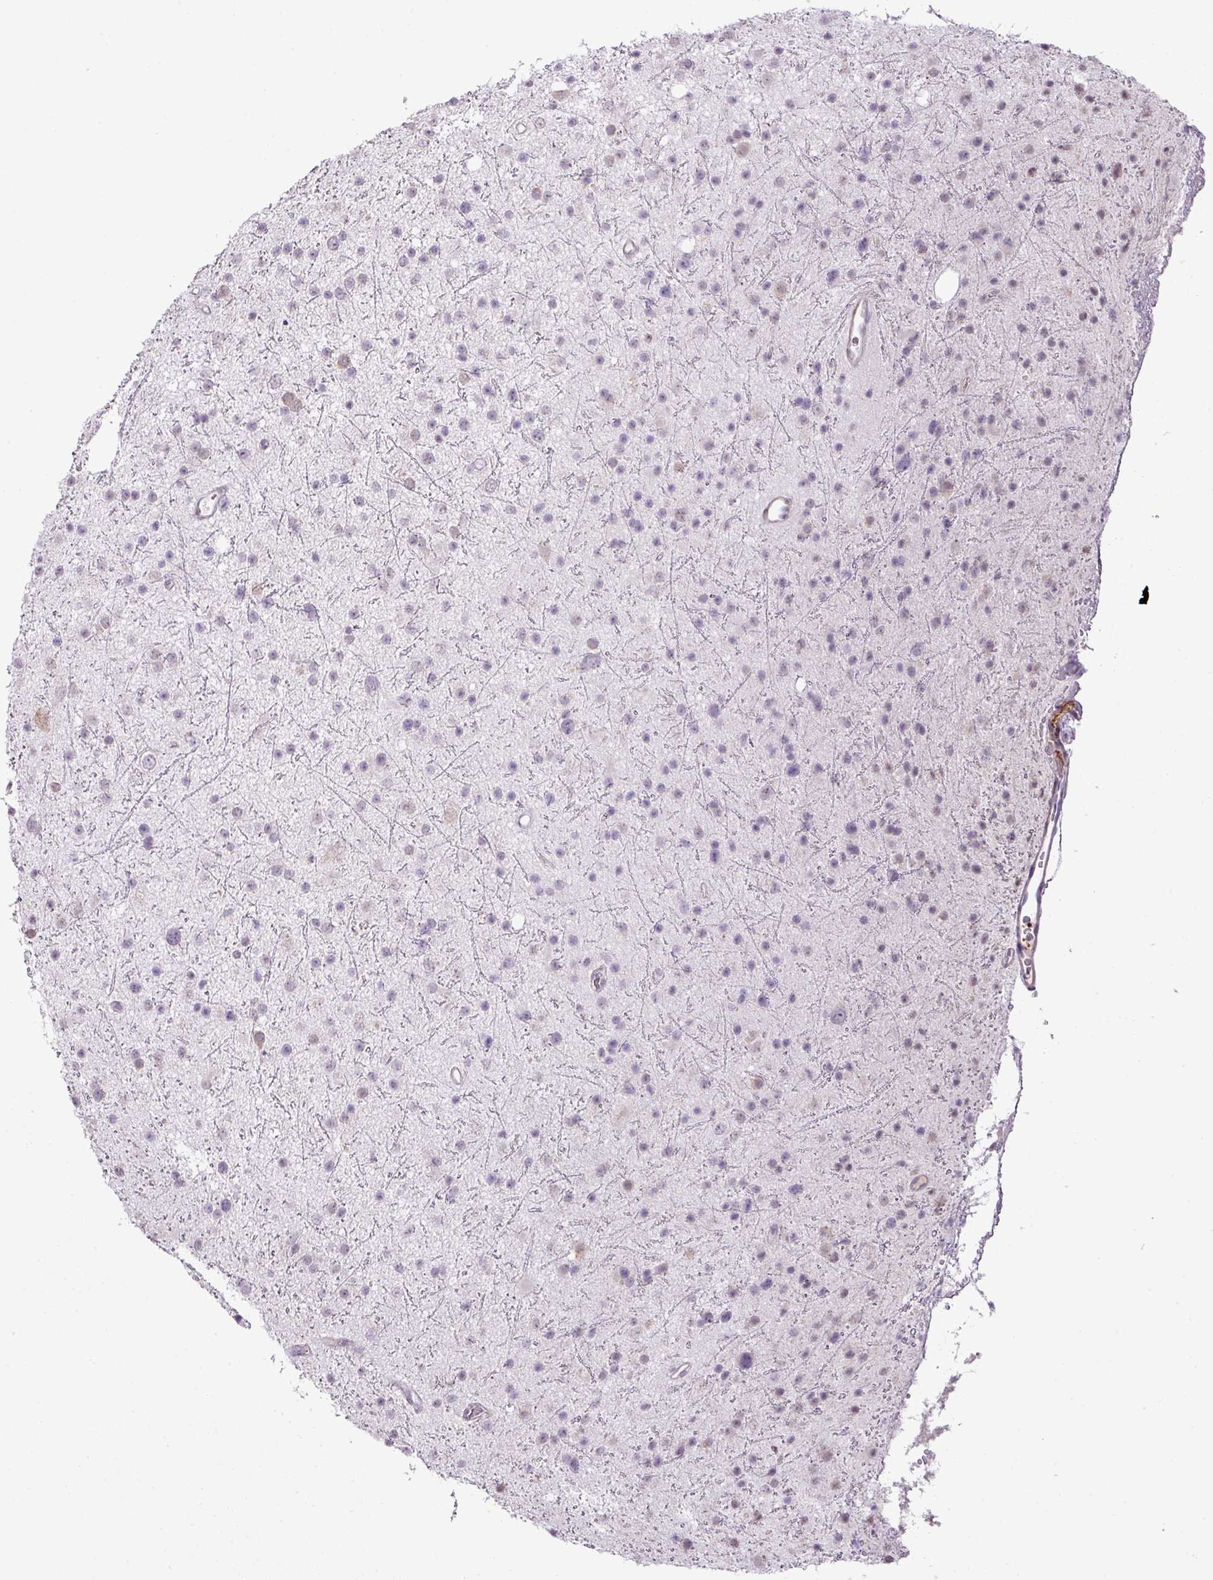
{"staining": {"intensity": "negative", "quantity": "none", "location": "none"}, "tissue": "glioma", "cell_type": "Tumor cells", "image_type": "cancer", "snomed": [{"axis": "morphology", "description": "Glioma, malignant, Low grade"}, {"axis": "topography", "description": "Cerebral cortex"}], "caption": "There is no significant expression in tumor cells of glioma. Nuclei are stained in blue.", "gene": "DIP2A", "patient": {"sex": "female", "age": 39}}